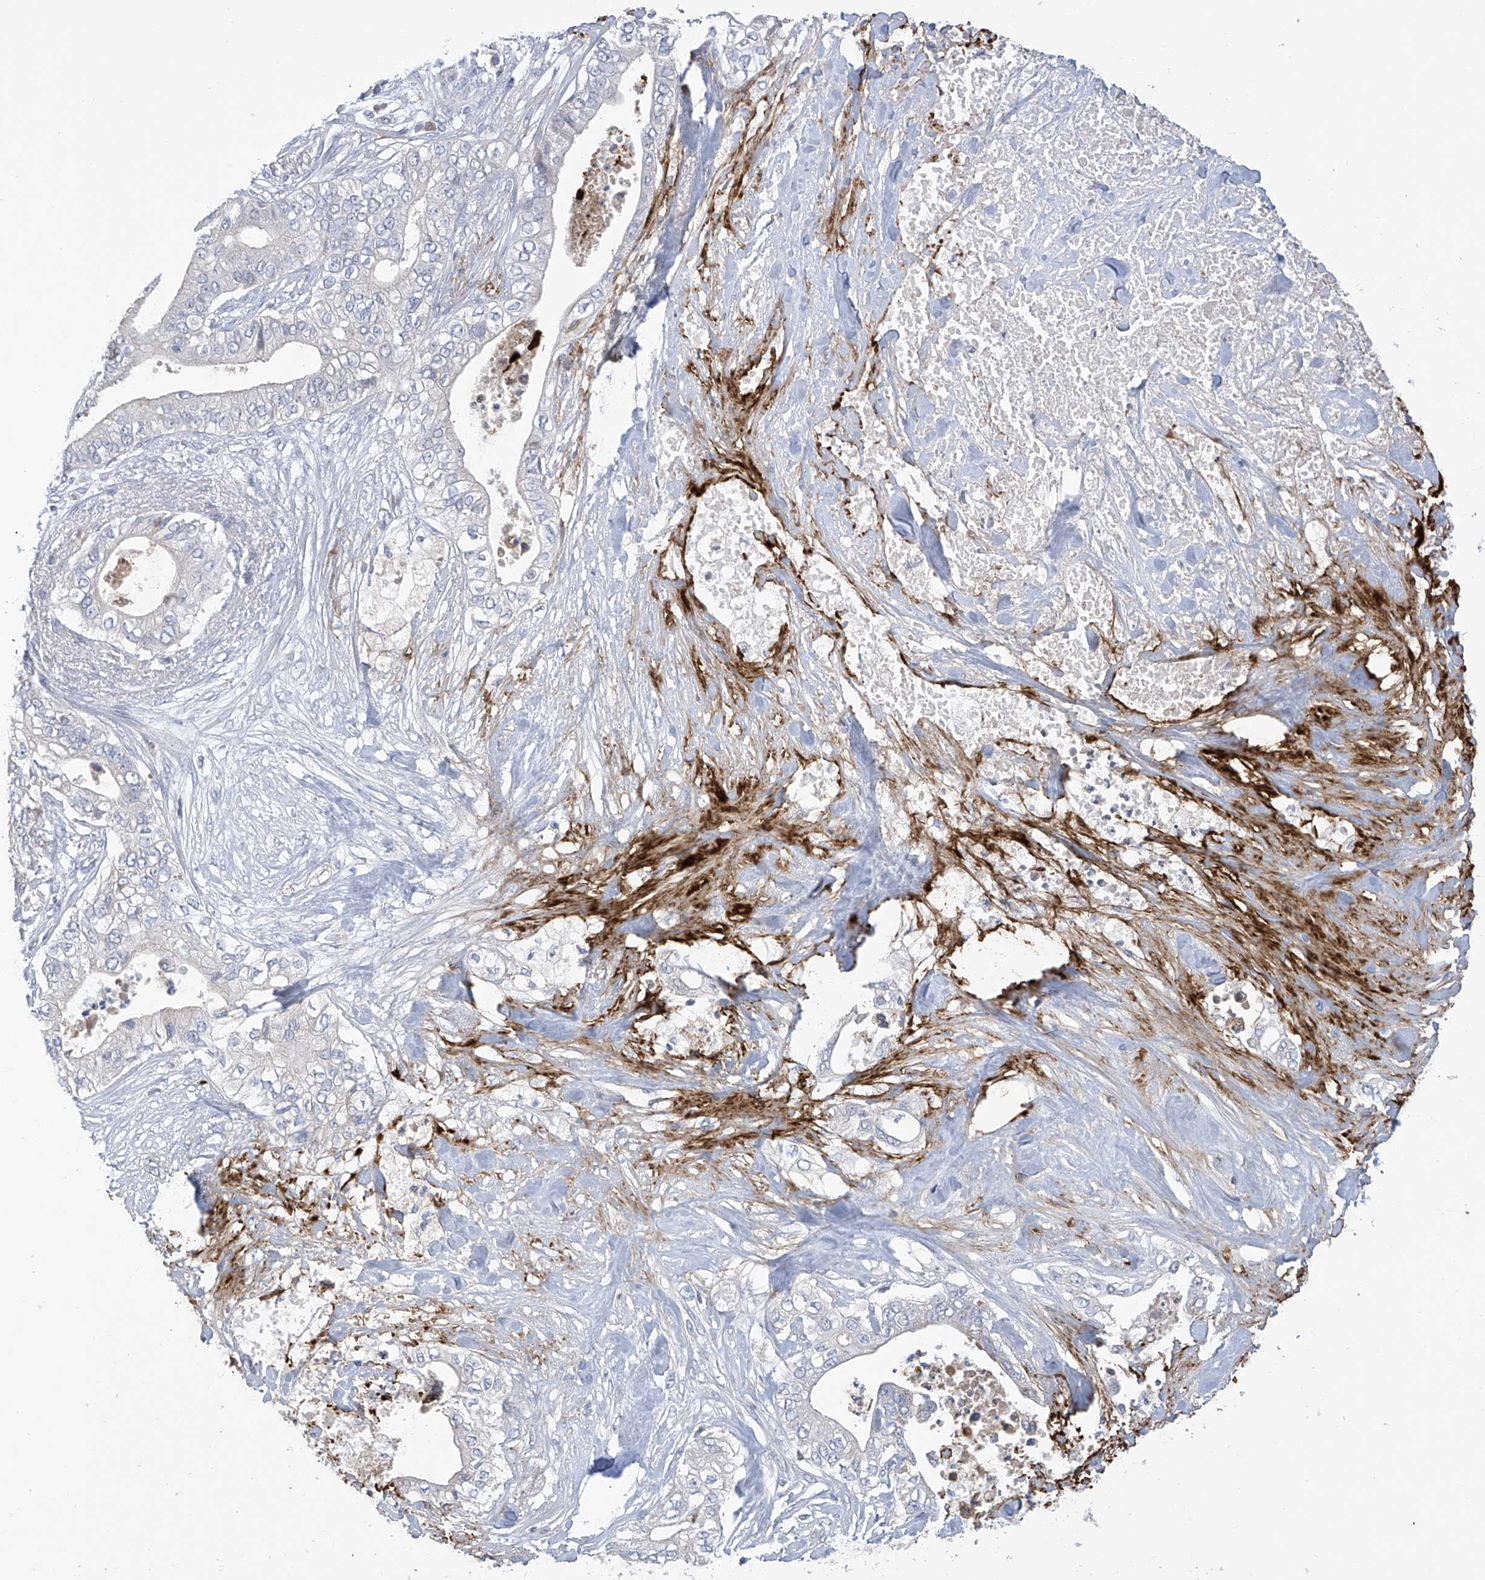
{"staining": {"intensity": "negative", "quantity": "none", "location": "none"}, "tissue": "pancreatic cancer", "cell_type": "Tumor cells", "image_type": "cancer", "snomed": [{"axis": "morphology", "description": "Adenocarcinoma, NOS"}, {"axis": "topography", "description": "Pancreas"}], "caption": "There is no significant expression in tumor cells of pancreatic cancer.", "gene": "SLCO4A1", "patient": {"sex": "female", "age": 78}}